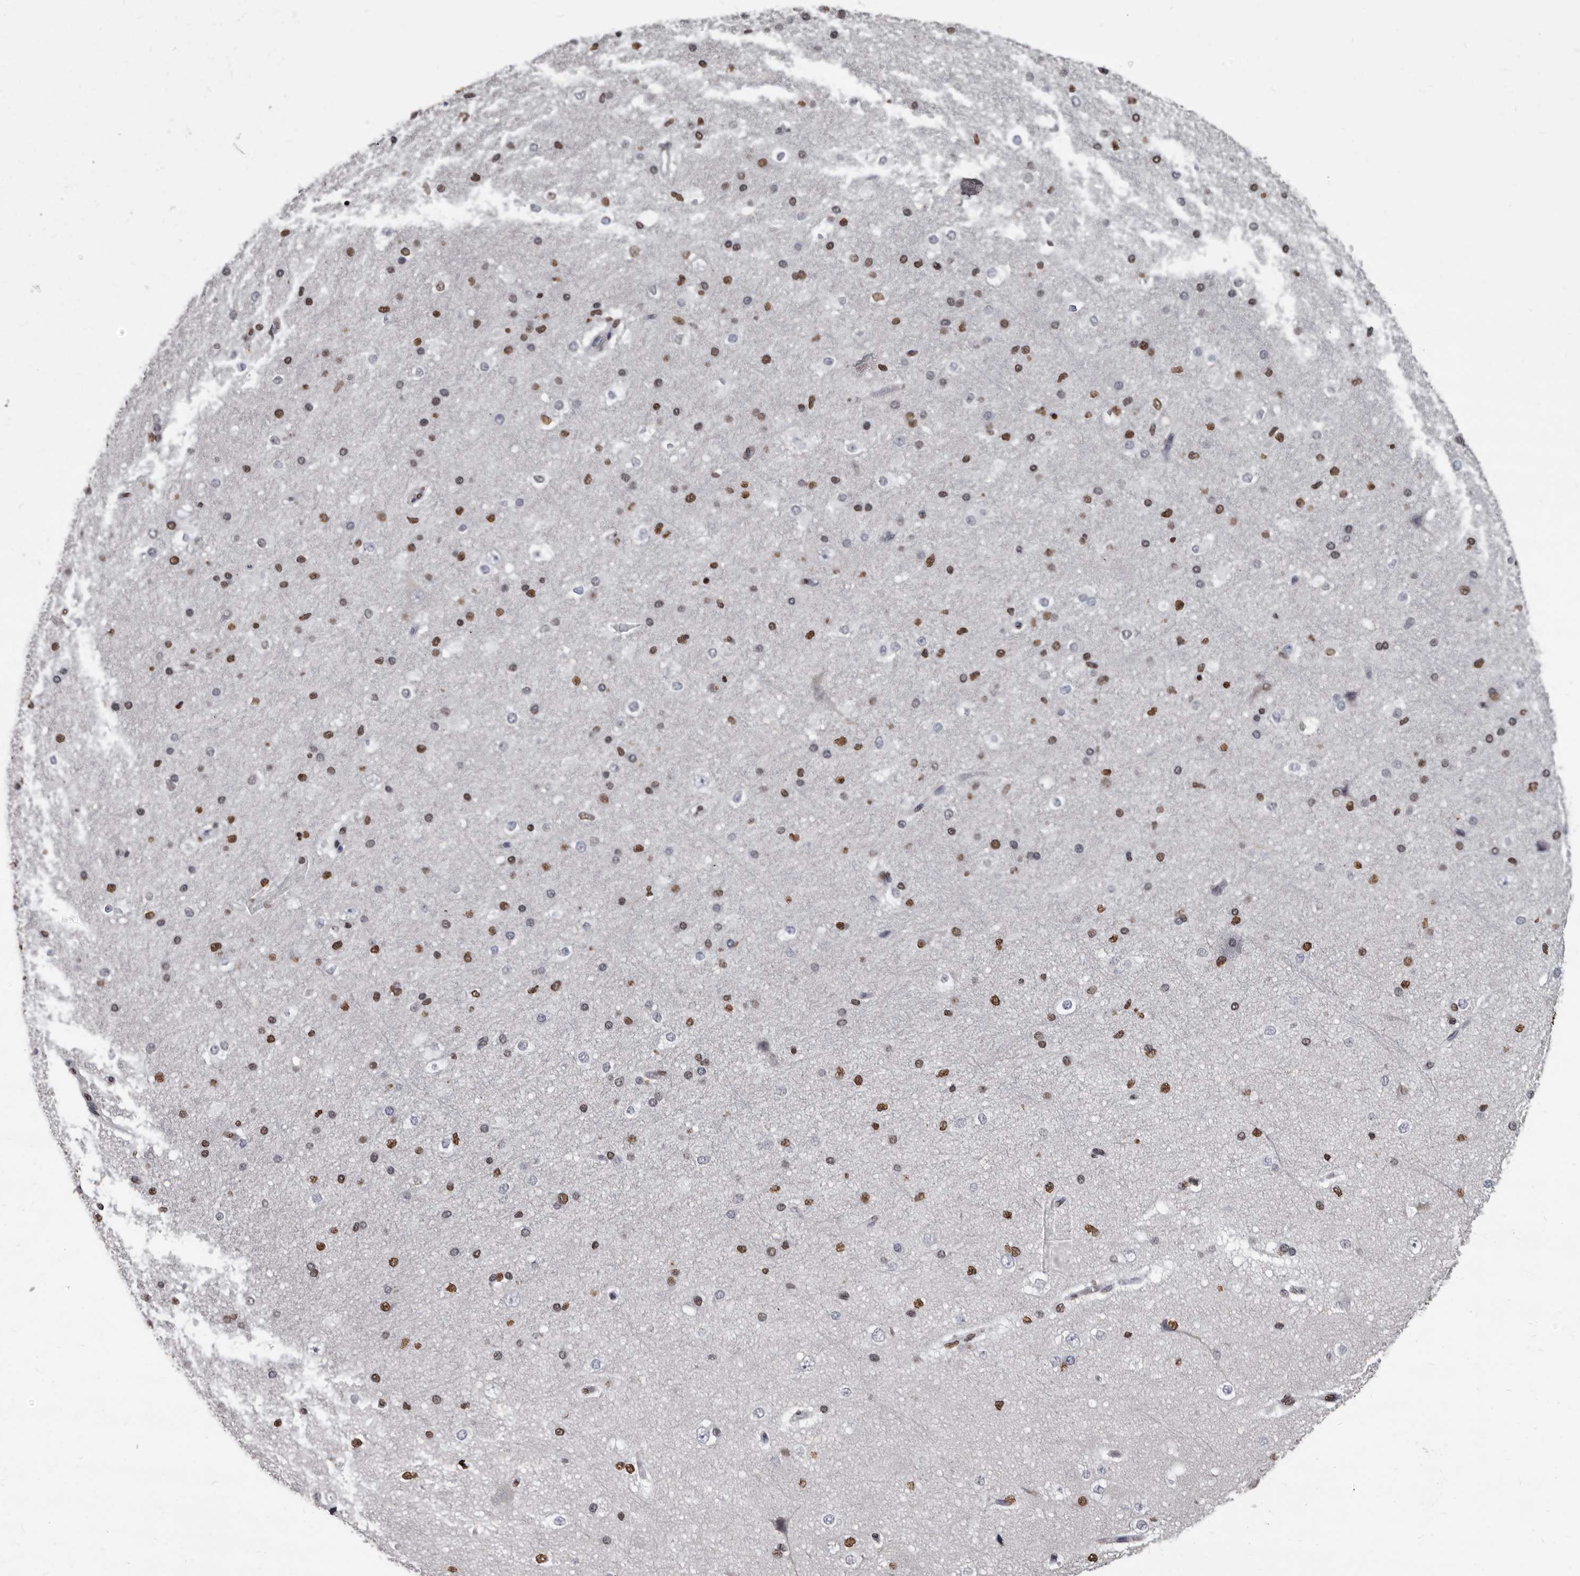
{"staining": {"intensity": "weak", "quantity": "<25%", "location": "nuclear"}, "tissue": "cerebral cortex", "cell_type": "Endothelial cells", "image_type": "normal", "snomed": [{"axis": "morphology", "description": "Normal tissue, NOS"}, {"axis": "morphology", "description": "Developmental malformation"}, {"axis": "topography", "description": "Cerebral cortex"}], "caption": "DAB immunohistochemical staining of normal cerebral cortex shows no significant expression in endothelial cells. (Brightfield microscopy of DAB IHC at high magnification).", "gene": "AHR", "patient": {"sex": "female", "age": 30}}